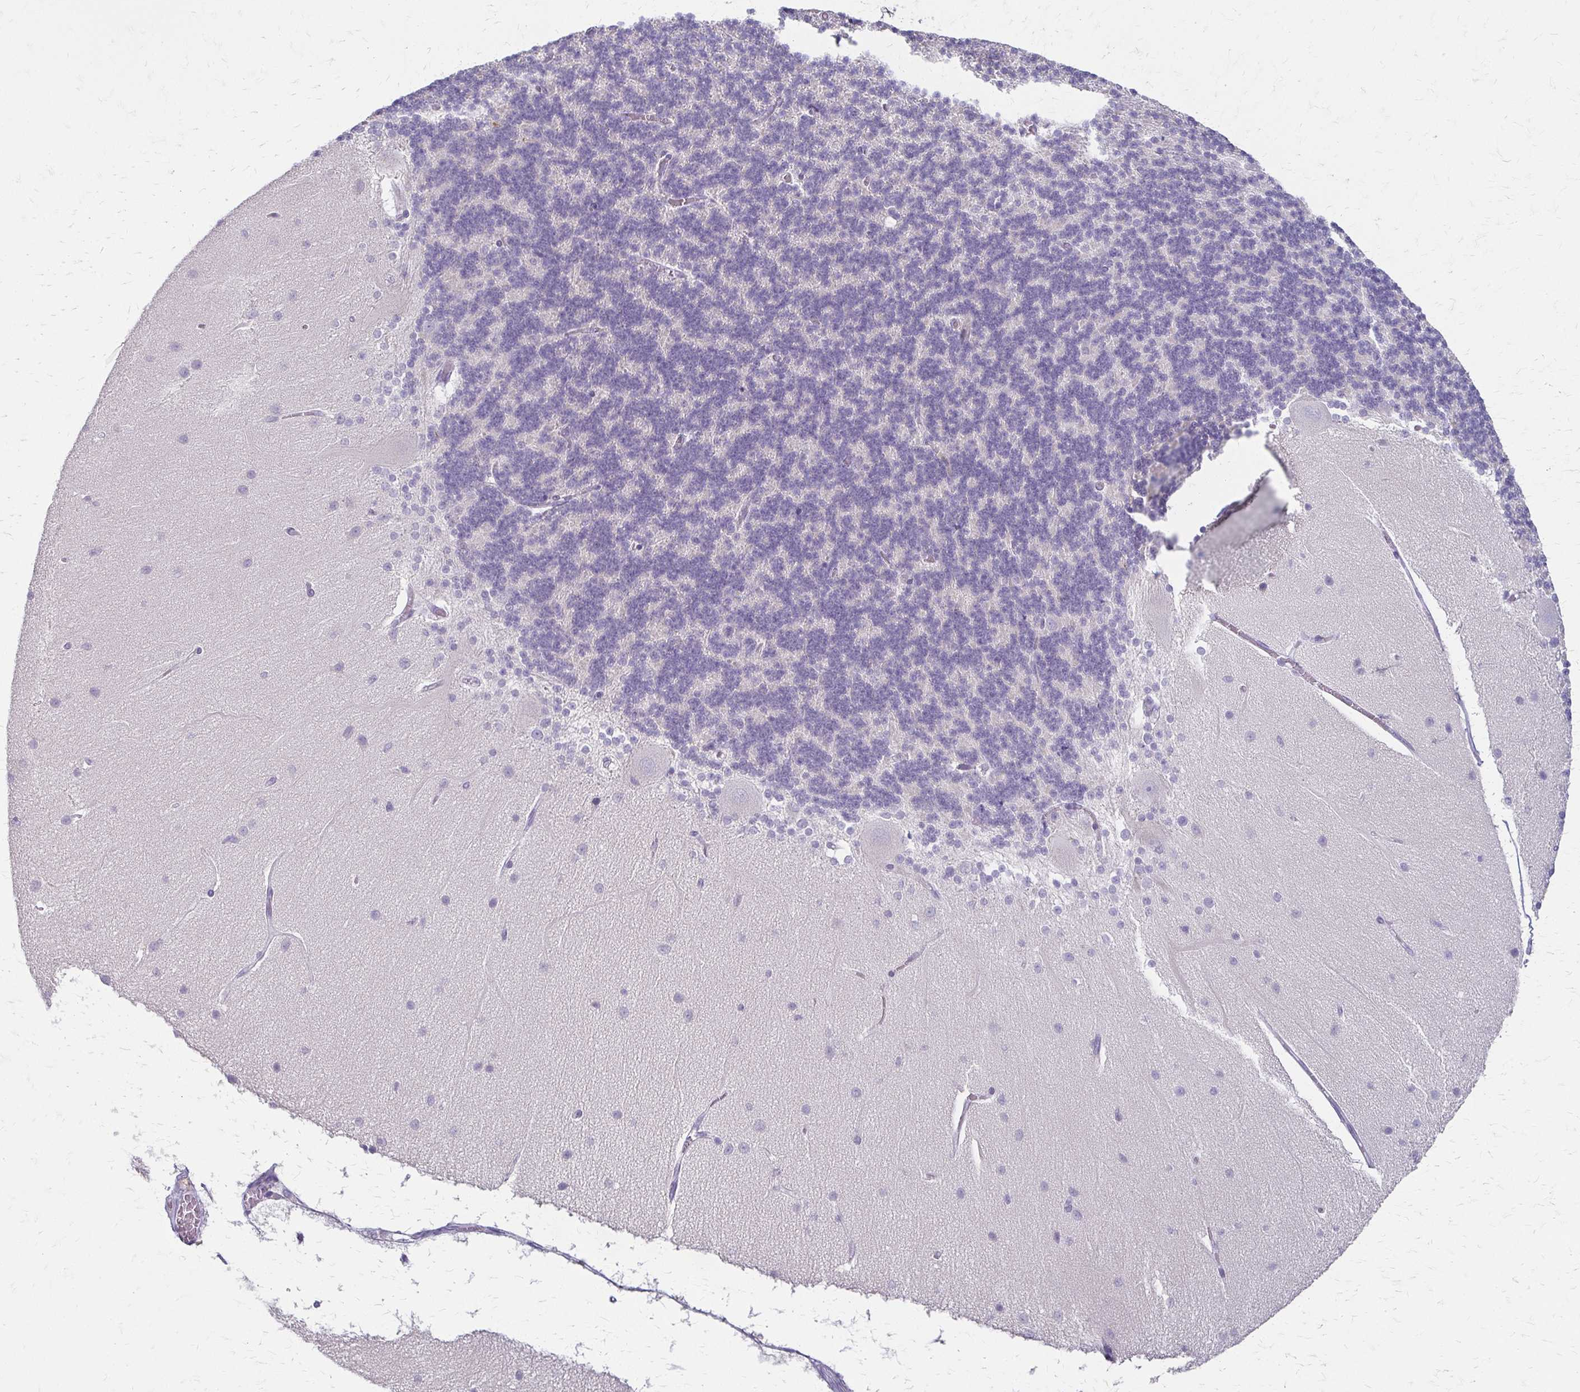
{"staining": {"intensity": "negative", "quantity": "none", "location": "none"}, "tissue": "cerebellum", "cell_type": "Cells in granular layer", "image_type": "normal", "snomed": [{"axis": "morphology", "description": "Normal tissue, NOS"}, {"axis": "topography", "description": "Cerebellum"}], "caption": "This is an immunohistochemistry photomicrograph of unremarkable cerebellum. There is no staining in cells in granular layer.", "gene": "ACP5", "patient": {"sex": "female", "age": 54}}